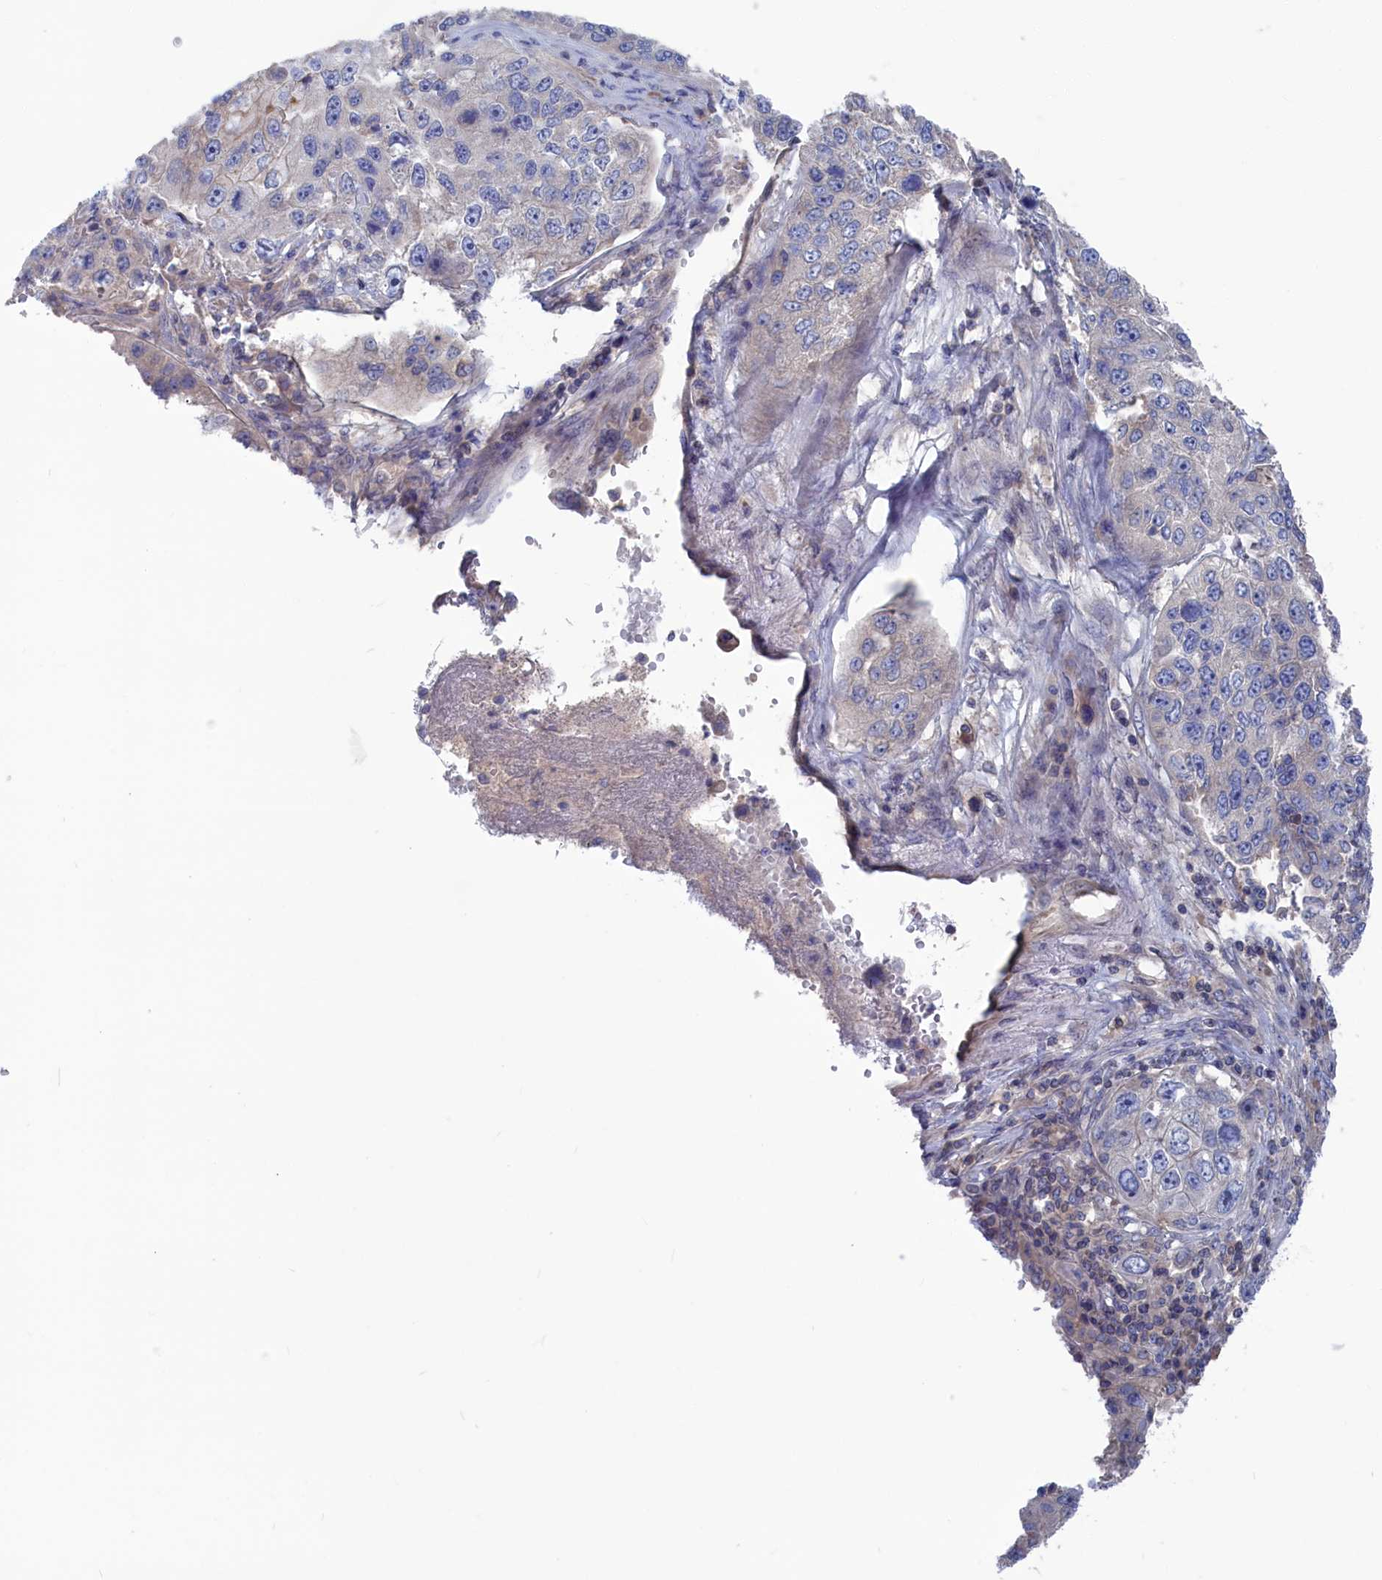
{"staining": {"intensity": "negative", "quantity": "none", "location": "none"}, "tissue": "lung cancer", "cell_type": "Tumor cells", "image_type": "cancer", "snomed": [{"axis": "morphology", "description": "Squamous cell carcinoma, NOS"}, {"axis": "topography", "description": "Lung"}], "caption": "This is an immunohistochemistry (IHC) histopathology image of human lung cancer (squamous cell carcinoma). There is no positivity in tumor cells.", "gene": "CEND1", "patient": {"sex": "male", "age": 61}}